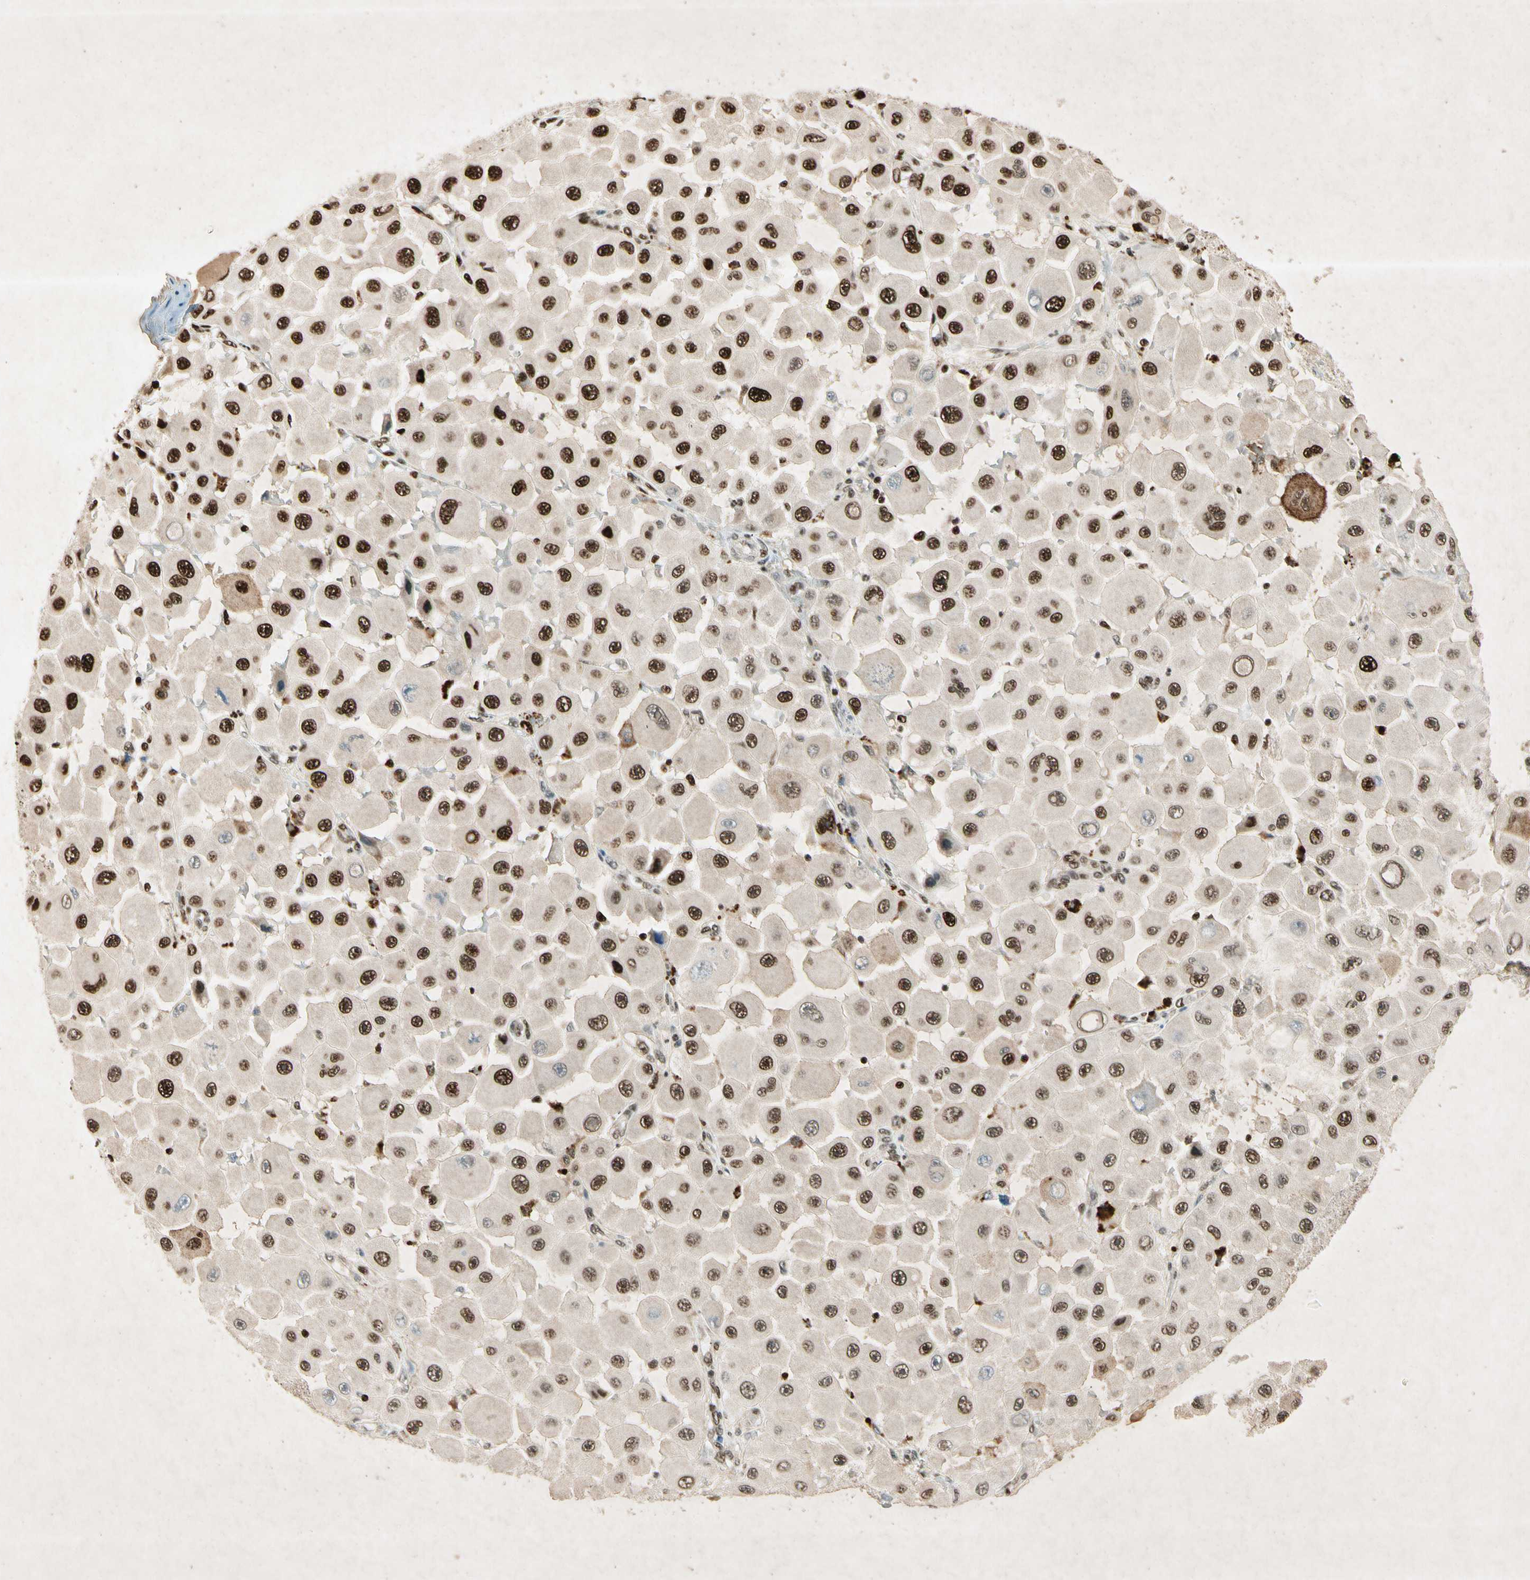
{"staining": {"intensity": "strong", "quantity": ">75%", "location": "nuclear"}, "tissue": "melanoma", "cell_type": "Tumor cells", "image_type": "cancer", "snomed": [{"axis": "morphology", "description": "Malignant melanoma, NOS"}, {"axis": "topography", "description": "Skin"}], "caption": "Protein staining of melanoma tissue shows strong nuclear staining in about >75% of tumor cells.", "gene": "RNF43", "patient": {"sex": "female", "age": 81}}